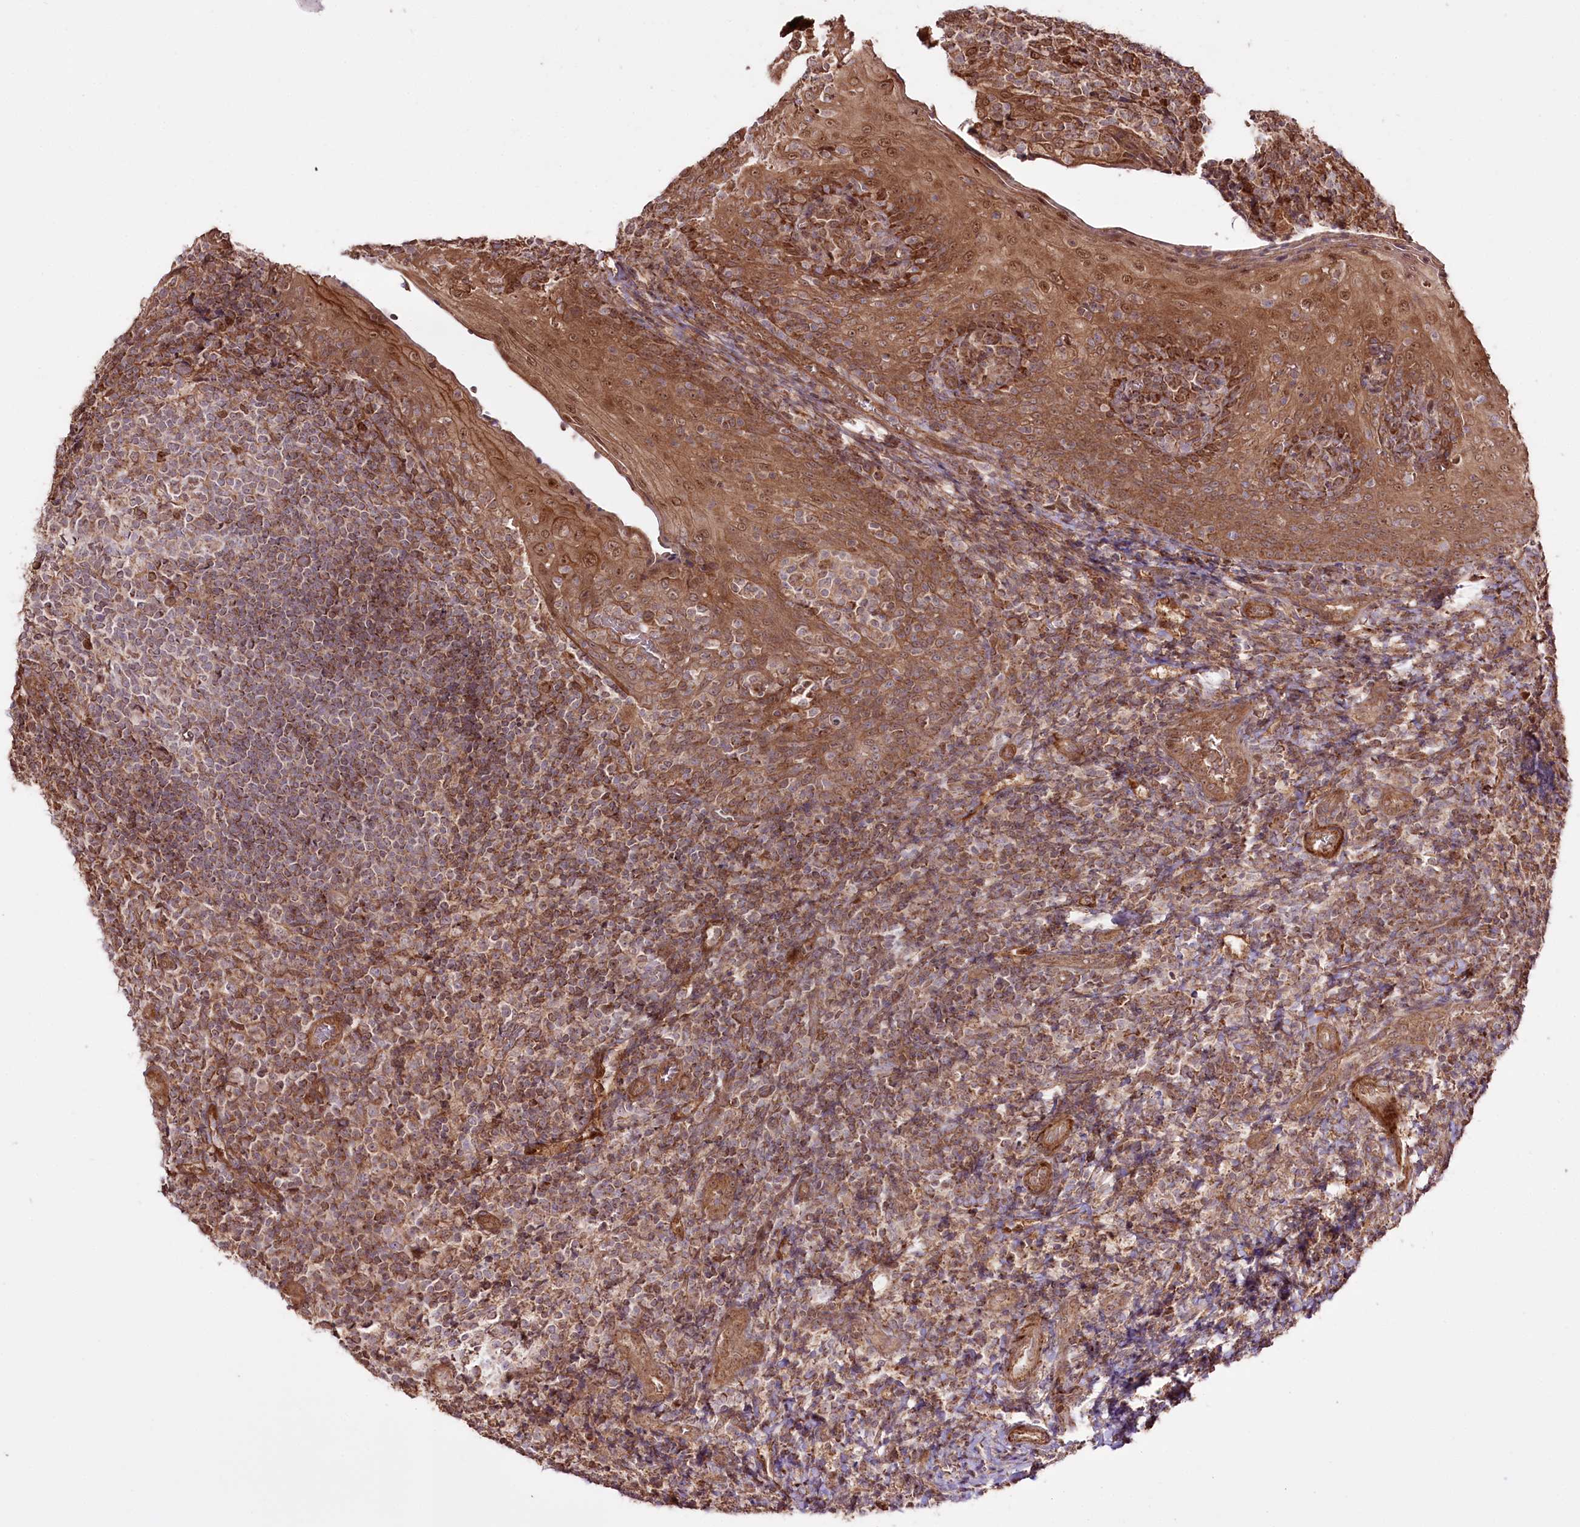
{"staining": {"intensity": "weak", "quantity": ">75%", "location": "cytoplasmic/membranous"}, "tissue": "tonsil", "cell_type": "Germinal center cells", "image_type": "normal", "snomed": [{"axis": "morphology", "description": "Normal tissue, NOS"}, {"axis": "topography", "description": "Tonsil"}], "caption": "Immunohistochemistry histopathology image of unremarkable human tonsil stained for a protein (brown), which exhibits low levels of weak cytoplasmic/membranous positivity in about >75% of germinal center cells.", "gene": "REXO2", "patient": {"sex": "female", "age": 19}}